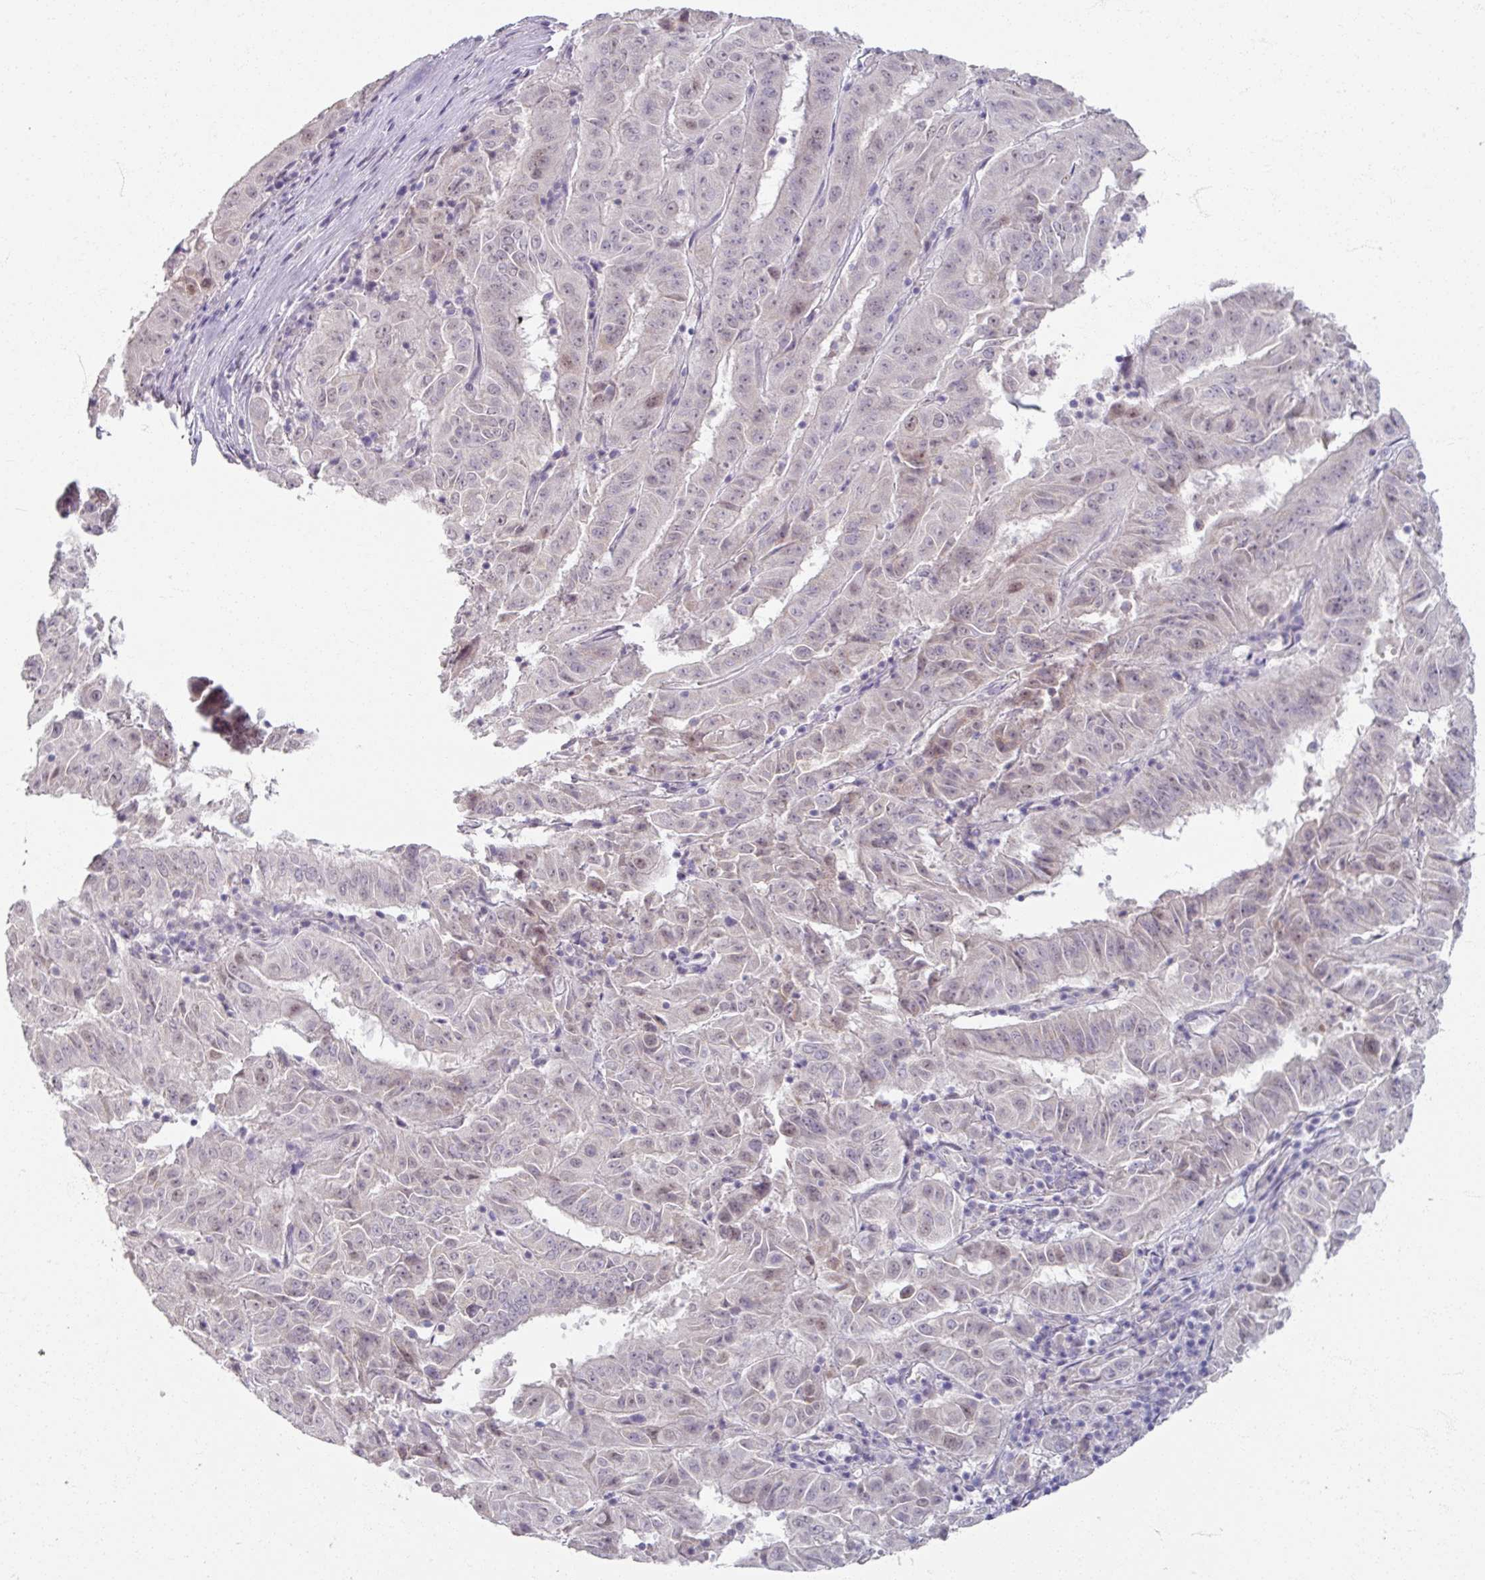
{"staining": {"intensity": "weak", "quantity": "<25%", "location": "nuclear"}, "tissue": "pancreatic cancer", "cell_type": "Tumor cells", "image_type": "cancer", "snomed": [{"axis": "morphology", "description": "Adenocarcinoma, NOS"}, {"axis": "topography", "description": "Pancreas"}], "caption": "Immunohistochemistry histopathology image of neoplastic tissue: pancreatic cancer (adenocarcinoma) stained with DAB (3,3'-diaminobenzidine) demonstrates no significant protein expression in tumor cells.", "gene": "SOX11", "patient": {"sex": "male", "age": 63}}